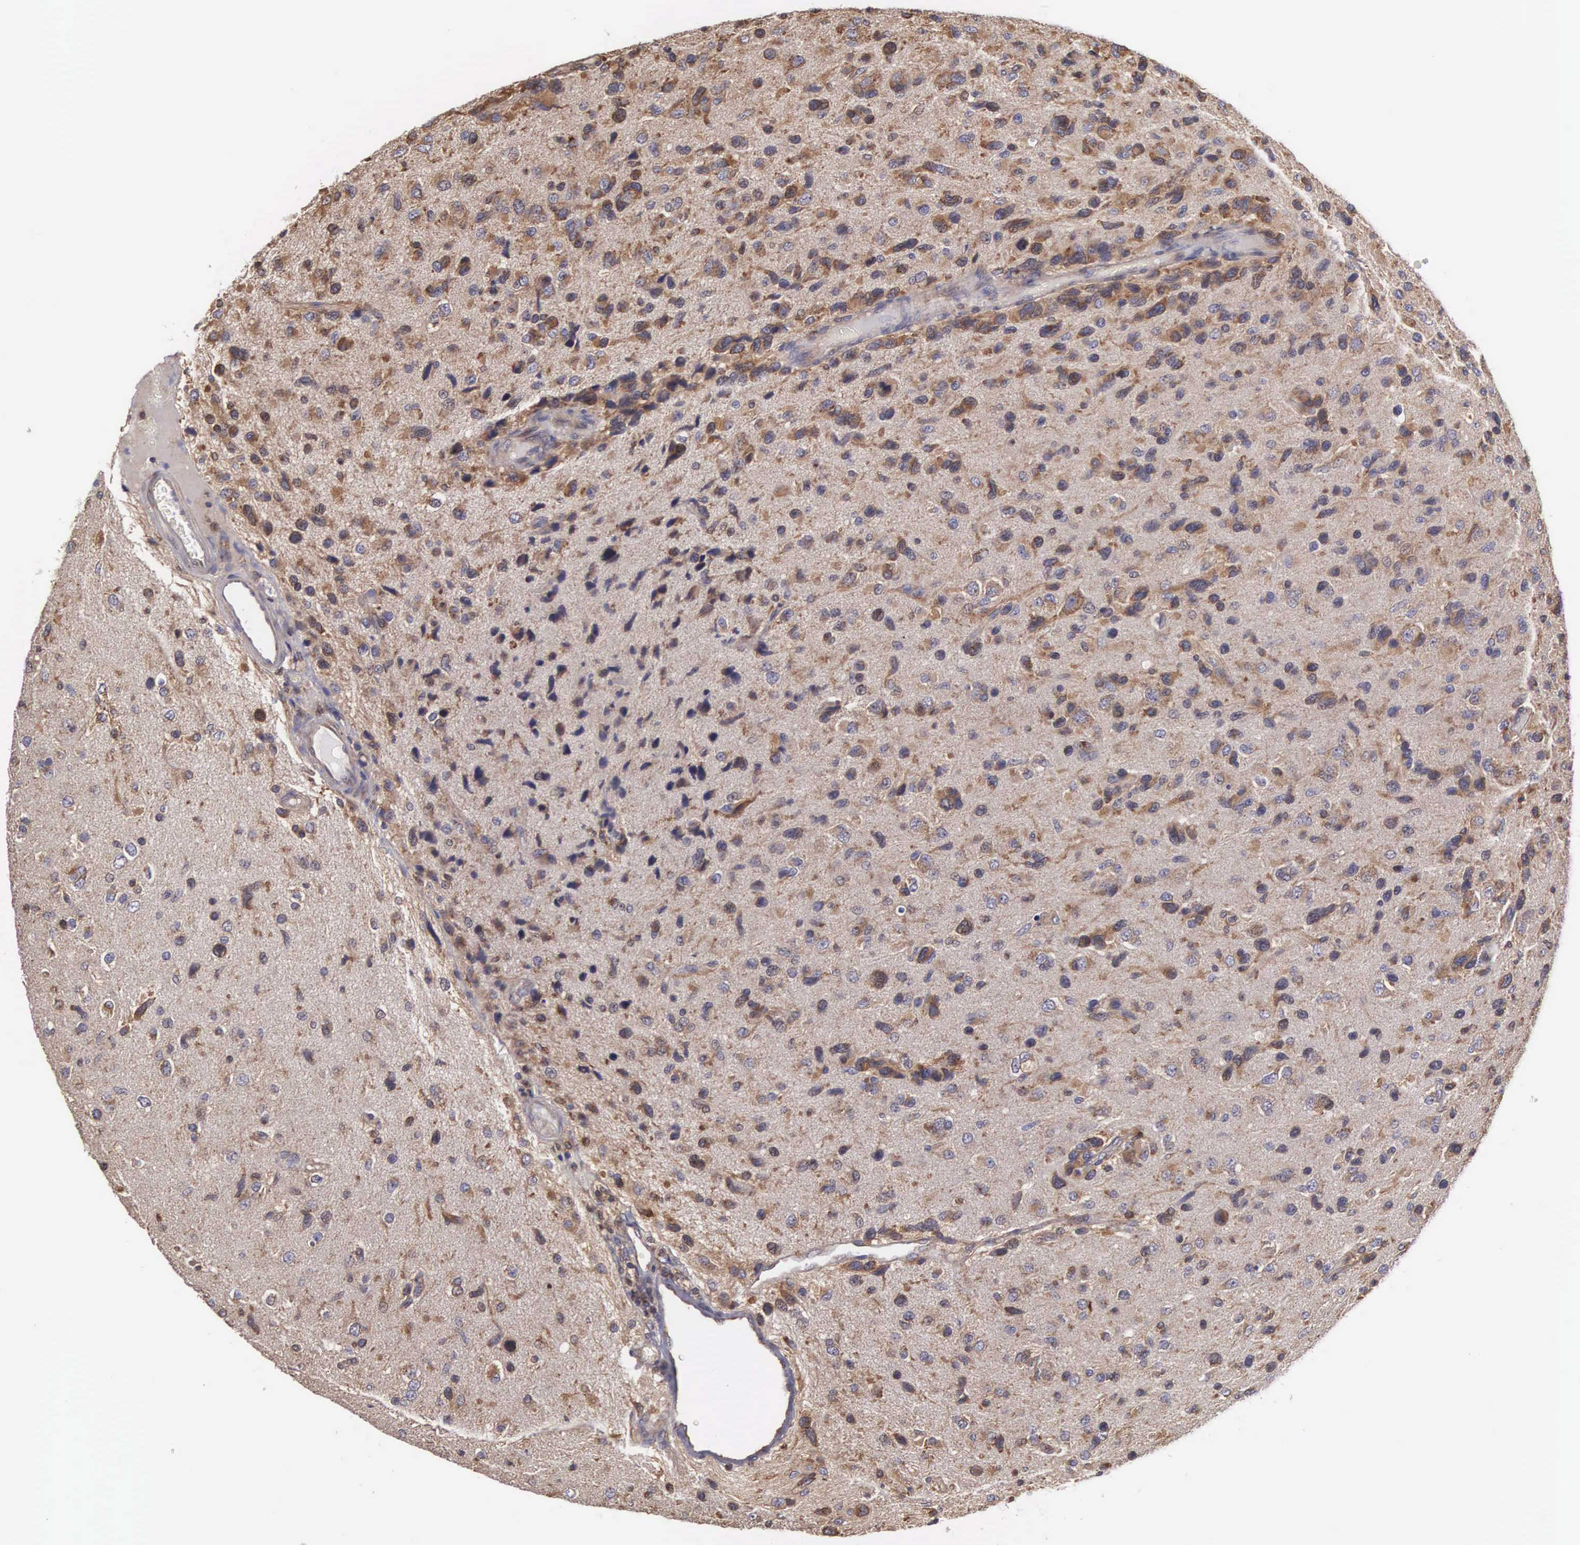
{"staining": {"intensity": "moderate", "quantity": ">75%", "location": "cytoplasmic/membranous"}, "tissue": "glioma", "cell_type": "Tumor cells", "image_type": "cancer", "snomed": [{"axis": "morphology", "description": "Glioma, malignant, High grade"}, {"axis": "topography", "description": "Brain"}], "caption": "Tumor cells display moderate cytoplasmic/membranous expression in about >75% of cells in malignant high-grade glioma.", "gene": "DHRS1", "patient": {"sex": "male", "age": 77}}